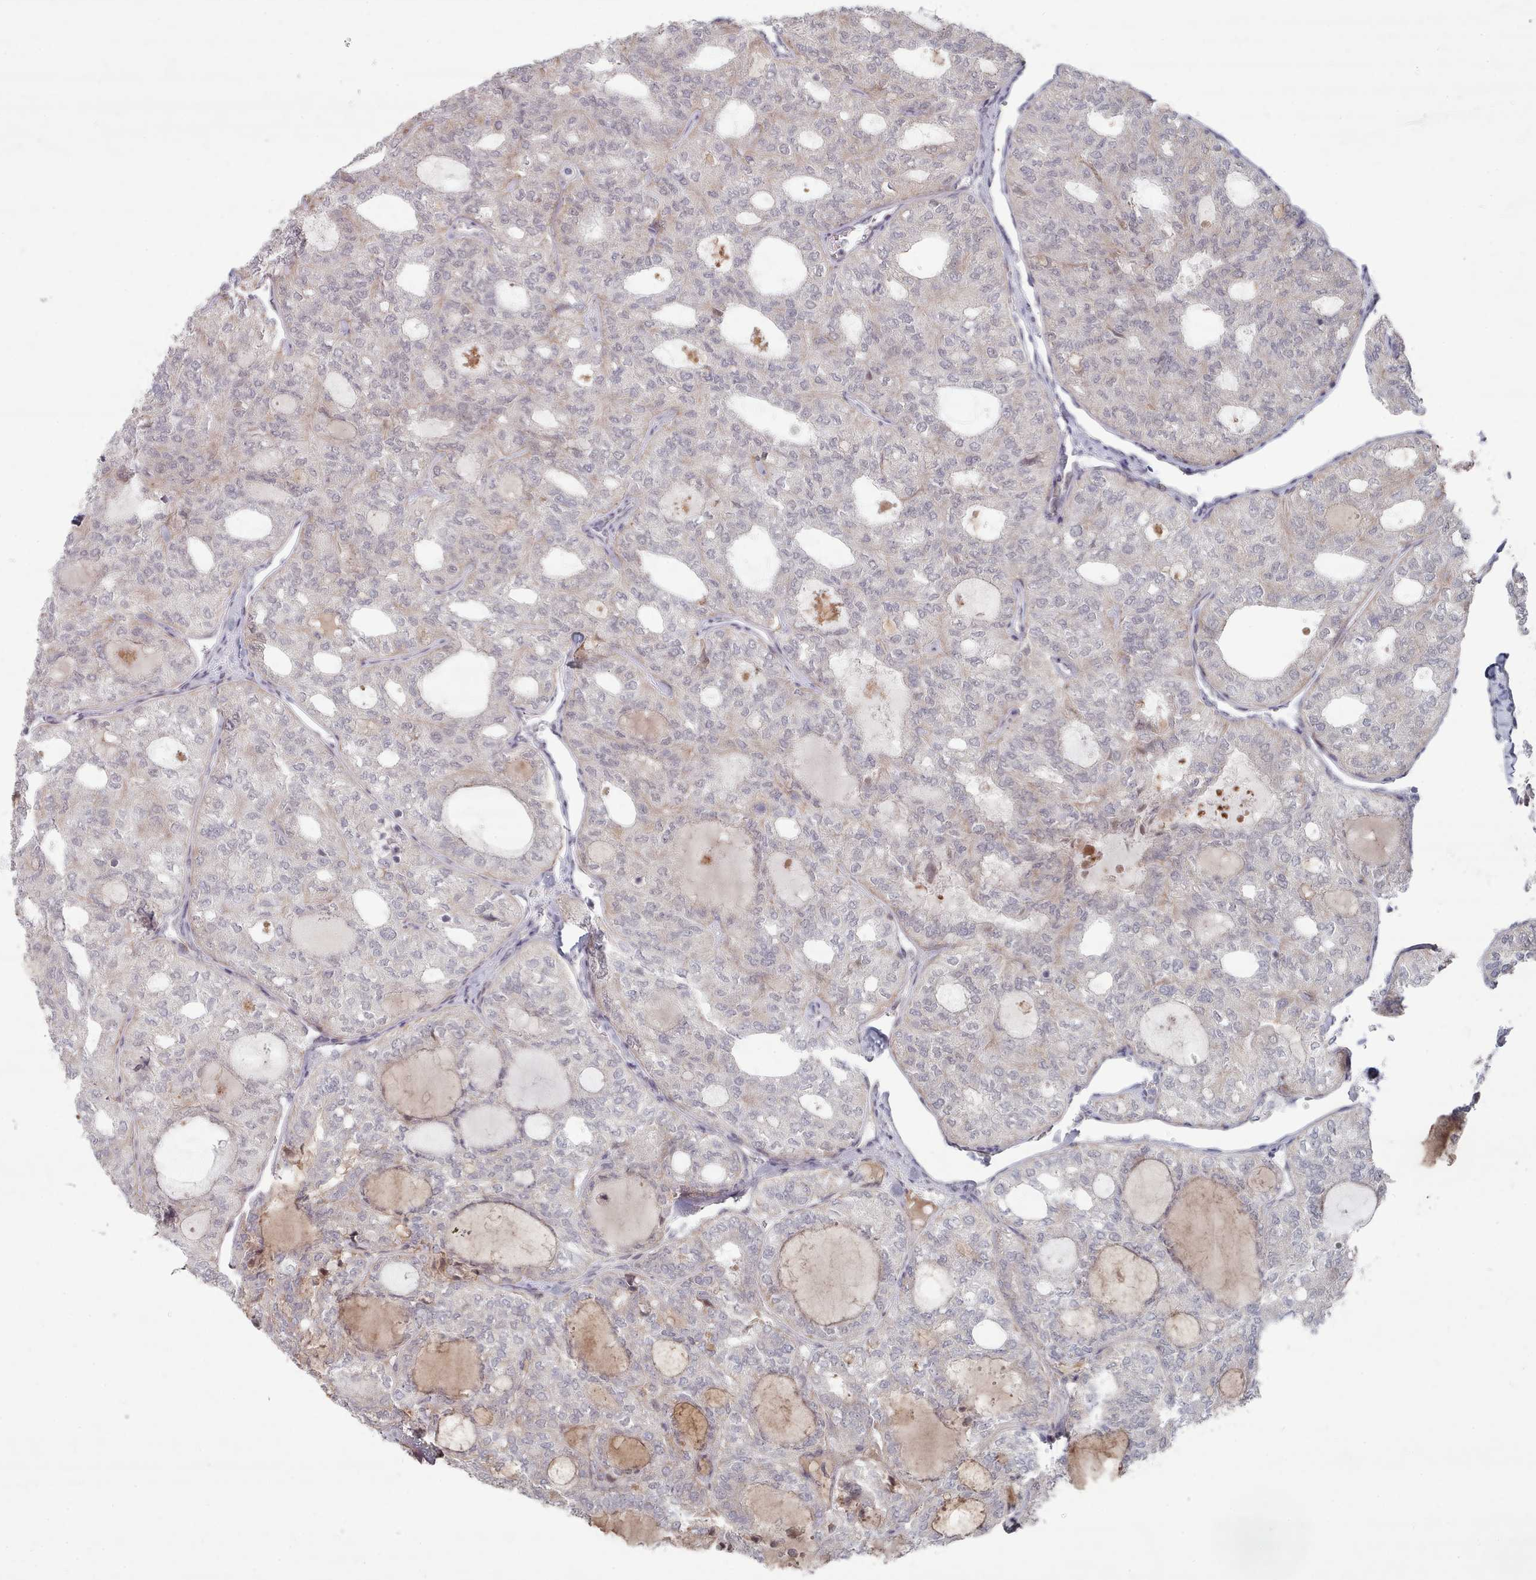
{"staining": {"intensity": "negative", "quantity": "none", "location": "none"}, "tissue": "thyroid cancer", "cell_type": "Tumor cells", "image_type": "cancer", "snomed": [{"axis": "morphology", "description": "Follicular adenoma carcinoma, NOS"}, {"axis": "topography", "description": "Thyroid gland"}], "caption": "Immunohistochemistry of thyroid cancer demonstrates no expression in tumor cells. Brightfield microscopy of IHC stained with DAB (brown) and hematoxylin (blue), captured at high magnification.", "gene": "CPSF4", "patient": {"sex": "male", "age": 75}}